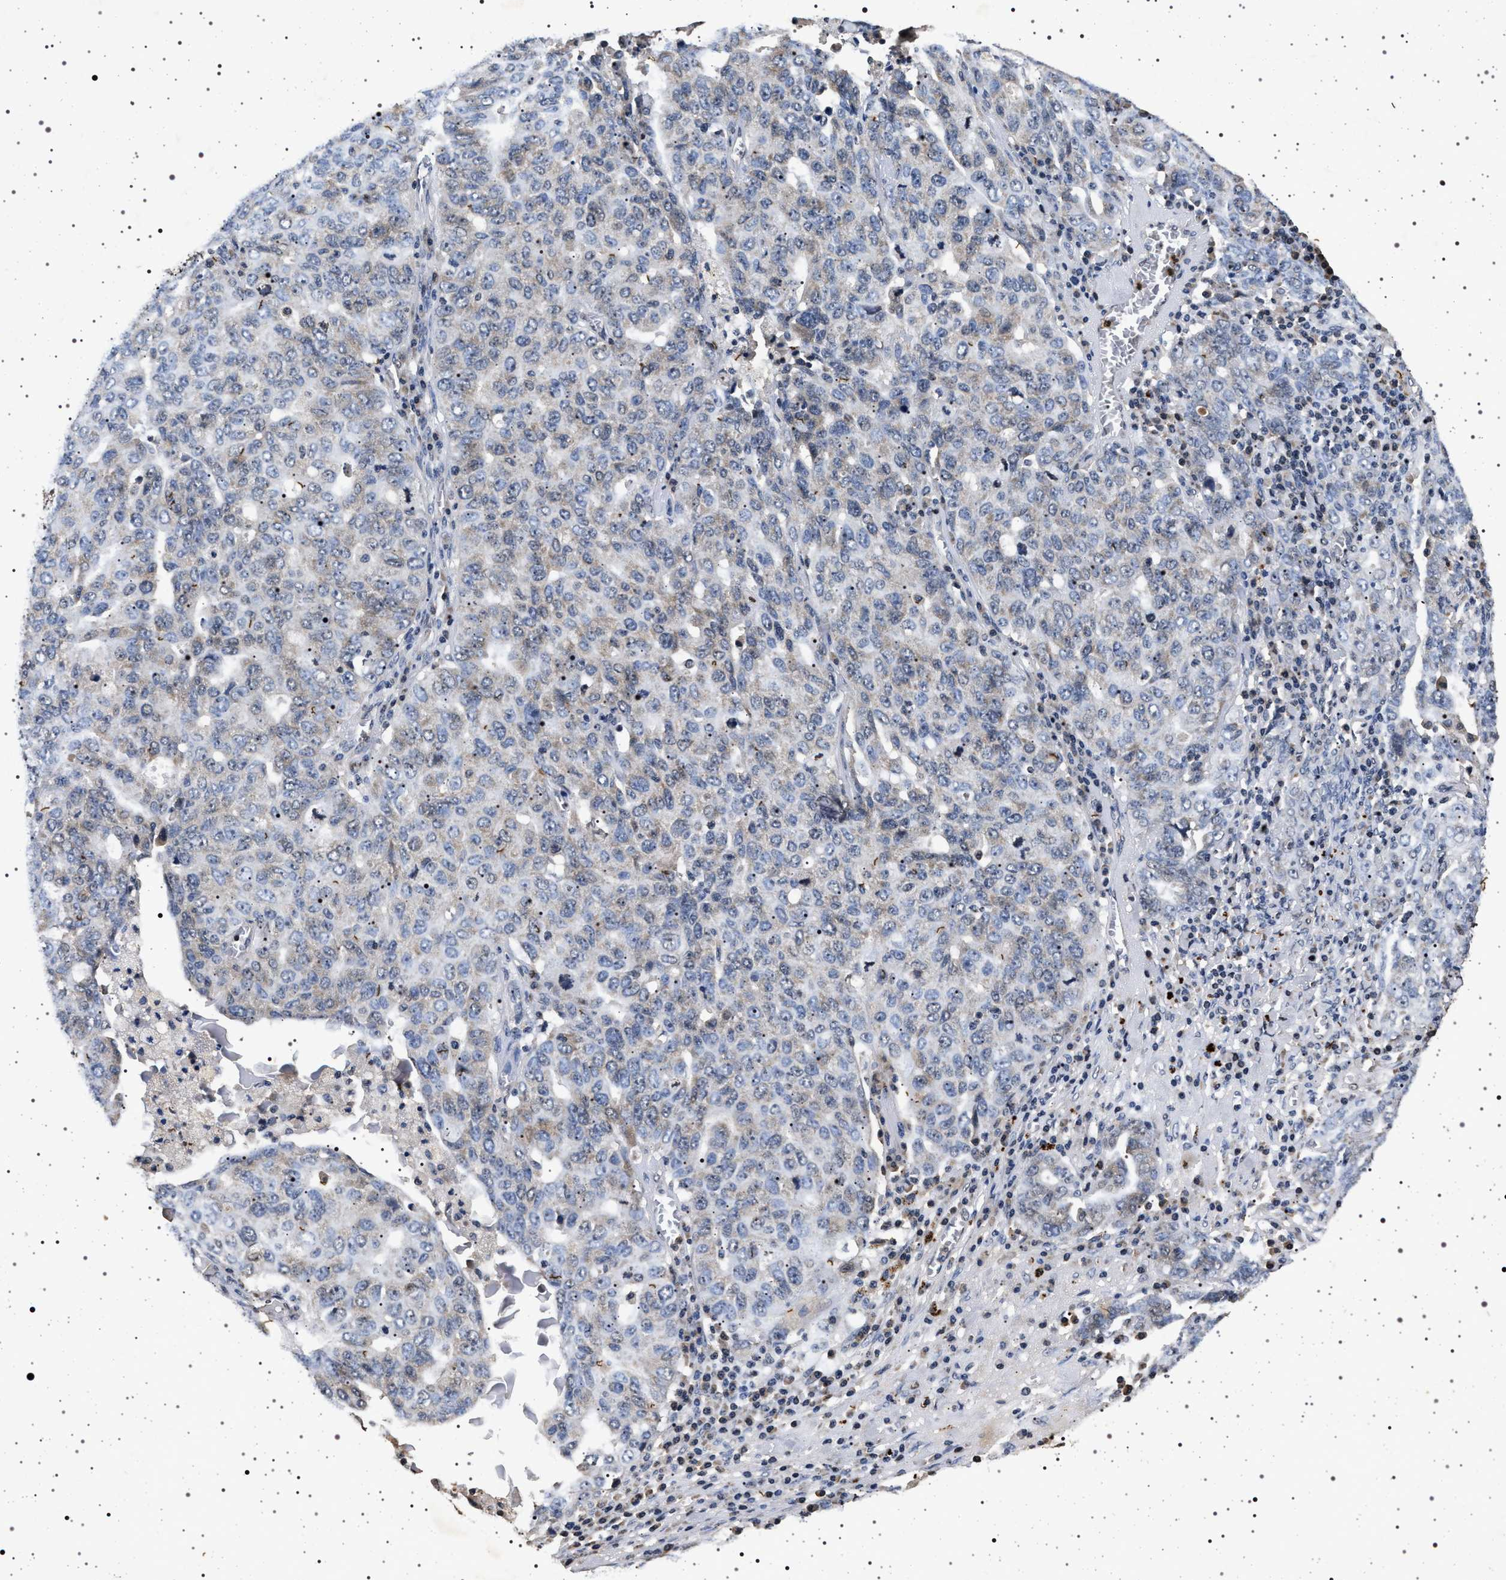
{"staining": {"intensity": "negative", "quantity": "none", "location": "none"}, "tissue": "ovarian cancer", "cell_type": "Tumor cells", "image_type": "cancer", "snomed": [{"axis": "morphology", "description": "Carcinoma, endometroid"}, {"axis": "topography", "description": "Ovary"}], "caption": "Tumor cells are negative for protein expression in human endometroid carcinoma (ovarian). (DAB IHC with hematoxylin counter stain).", "gene": "CDKN1B", "patient": {"sex": "female", "age": 62}}